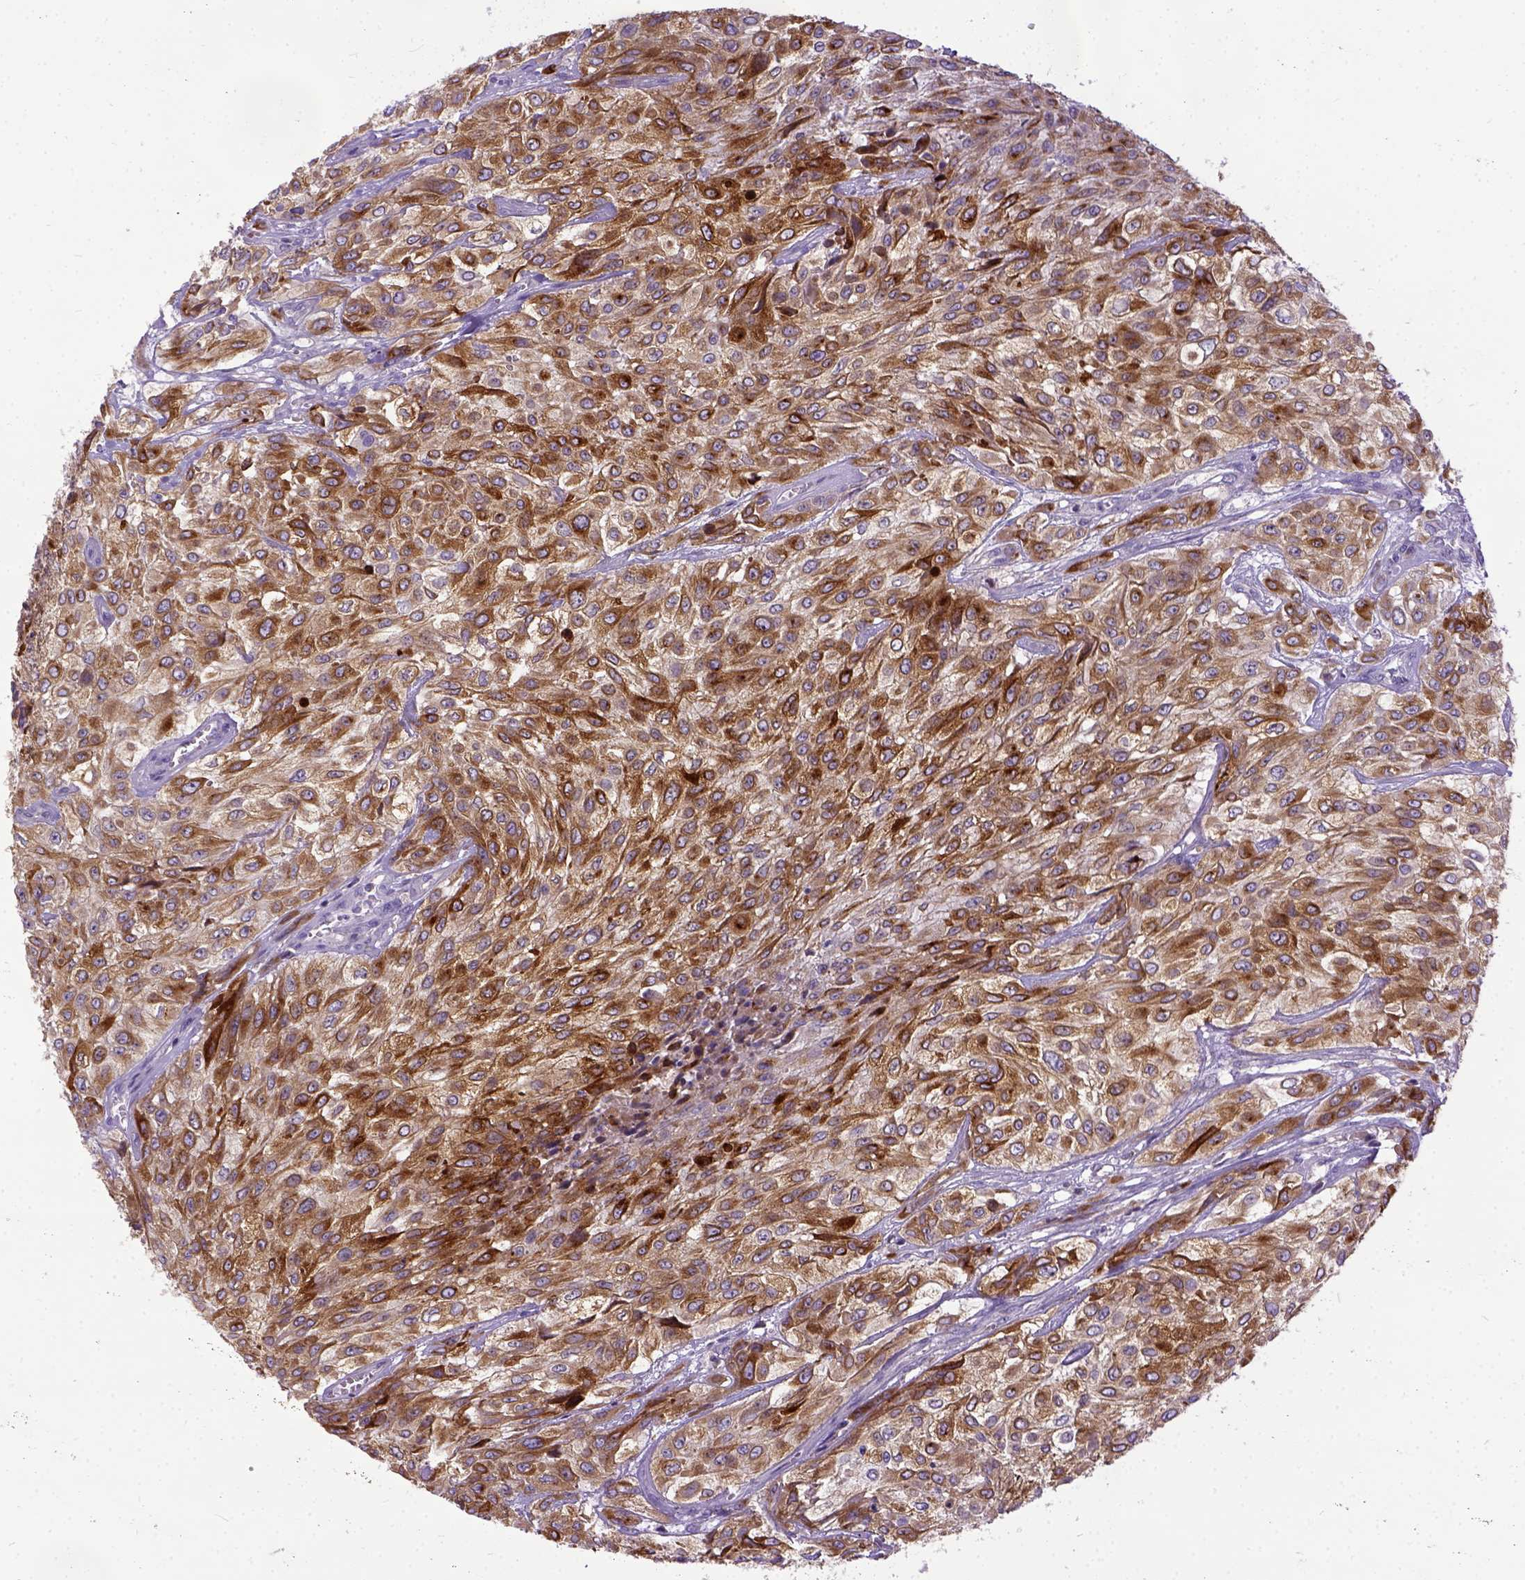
{"staining": {"intensity": "strong", "quantity": ">75%", "location": "cytoplasmic/membranous"}, "tissue": "urothelial cancer", "cell_type": "Tumor cells", "image_type": "cancer", "snomed": [{"axis": "morphology", "description": "Urothelial carcinoma, High grade"}, {"axis": "topography", "description": "Urinary bladder"}], "caption": "The image exhibits a brown stain indicating the presence of a protein in the cytoplasmic/membranous of tumor cells in urothelial cancer.", "gene": "IGF2", "patient": {"sex": "male", "age": 57}}